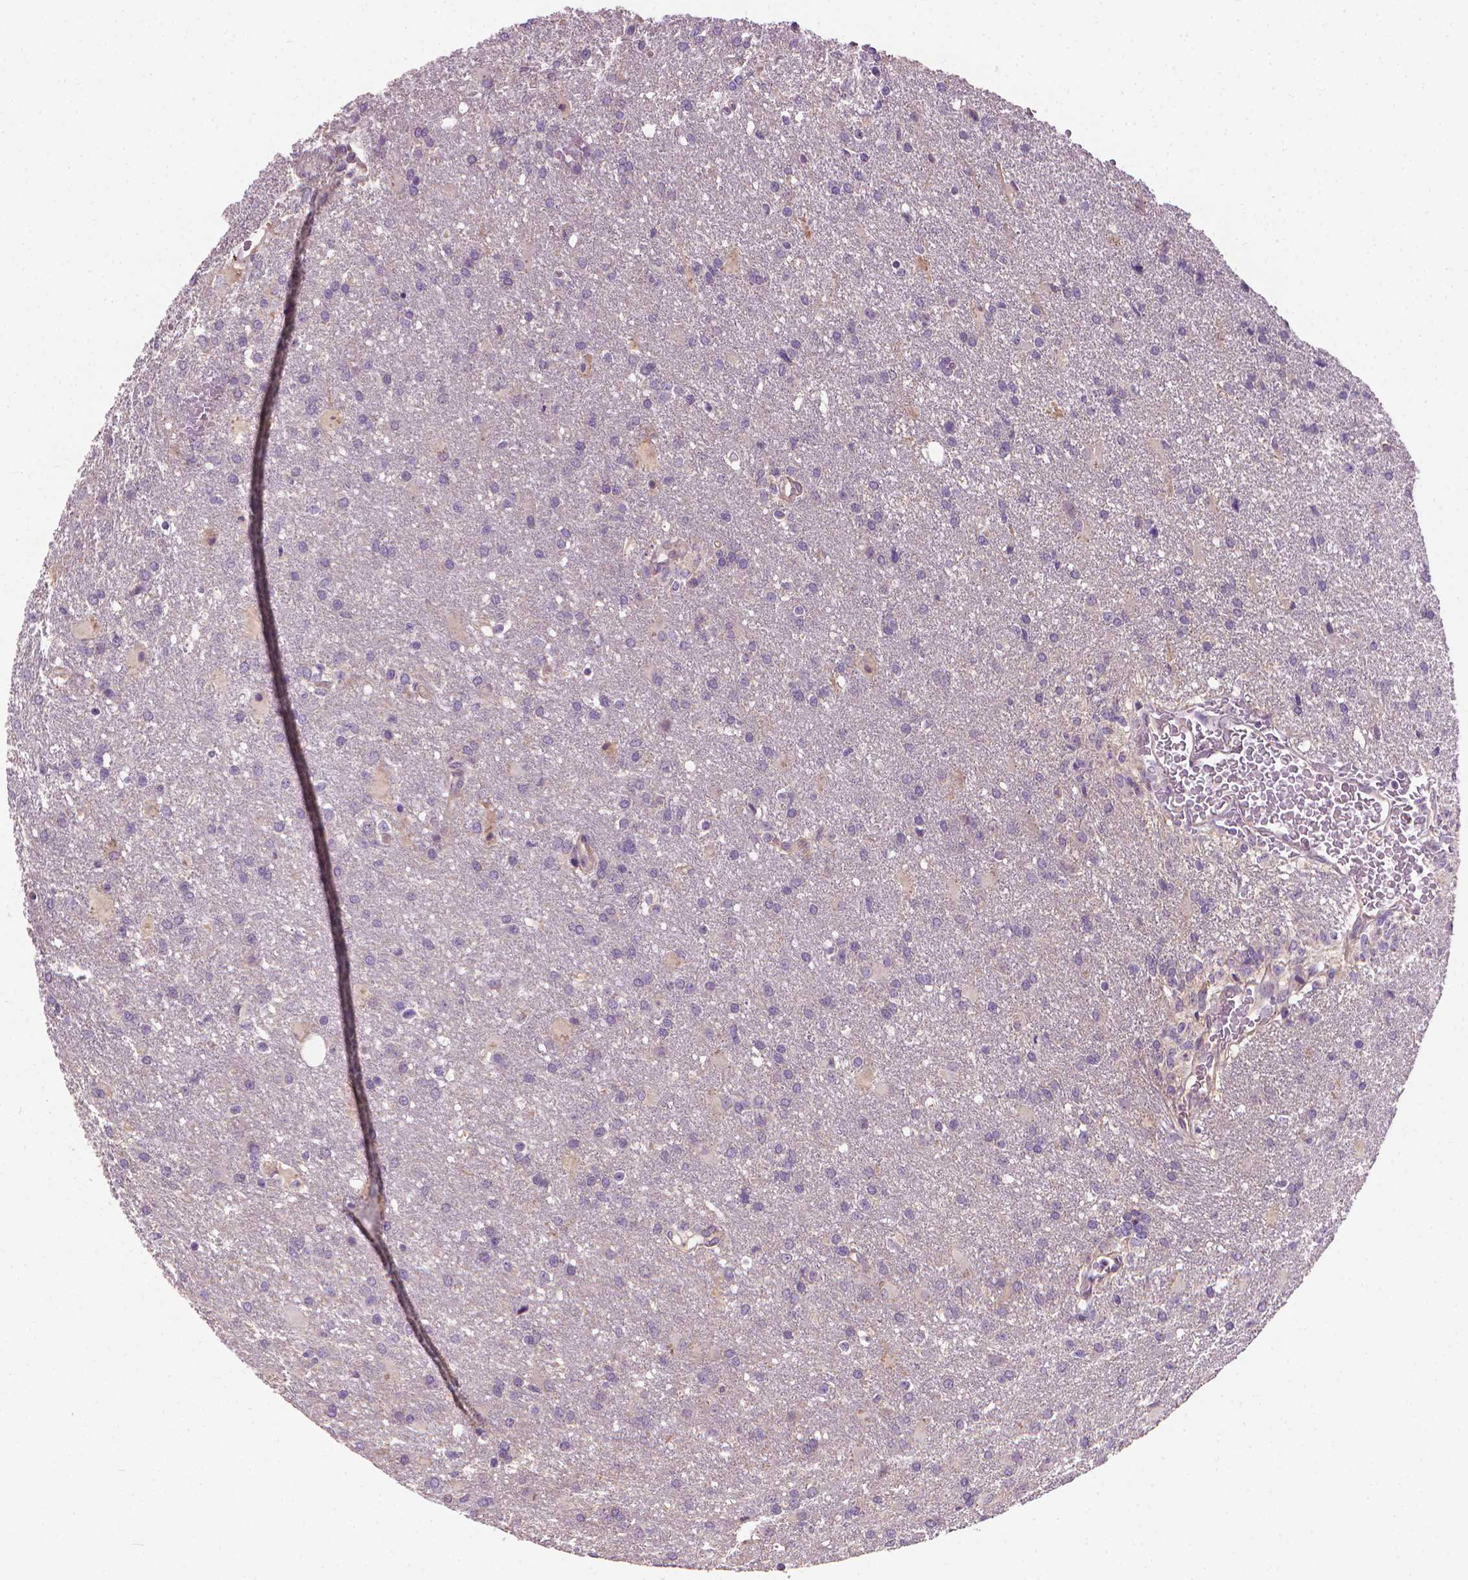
{"staining": {"intensity": "negative", "quantity": "none", "location": "none"}, "tissue": "glioma", "cell_type": "Tumor cells", "image_type": "cancer", "snomed": [{"axis": "morphology", "description": "Glioma, malignant, High grade"}, {"axis": "topography", "description": "Brain"}], "caption": "Malignant high-grade glioma stained for a protein using immunohistochemistry displays no positivity tumor cells.", "gene": "RIIAD1", "patient": {"sex": "male", "age": 68}}